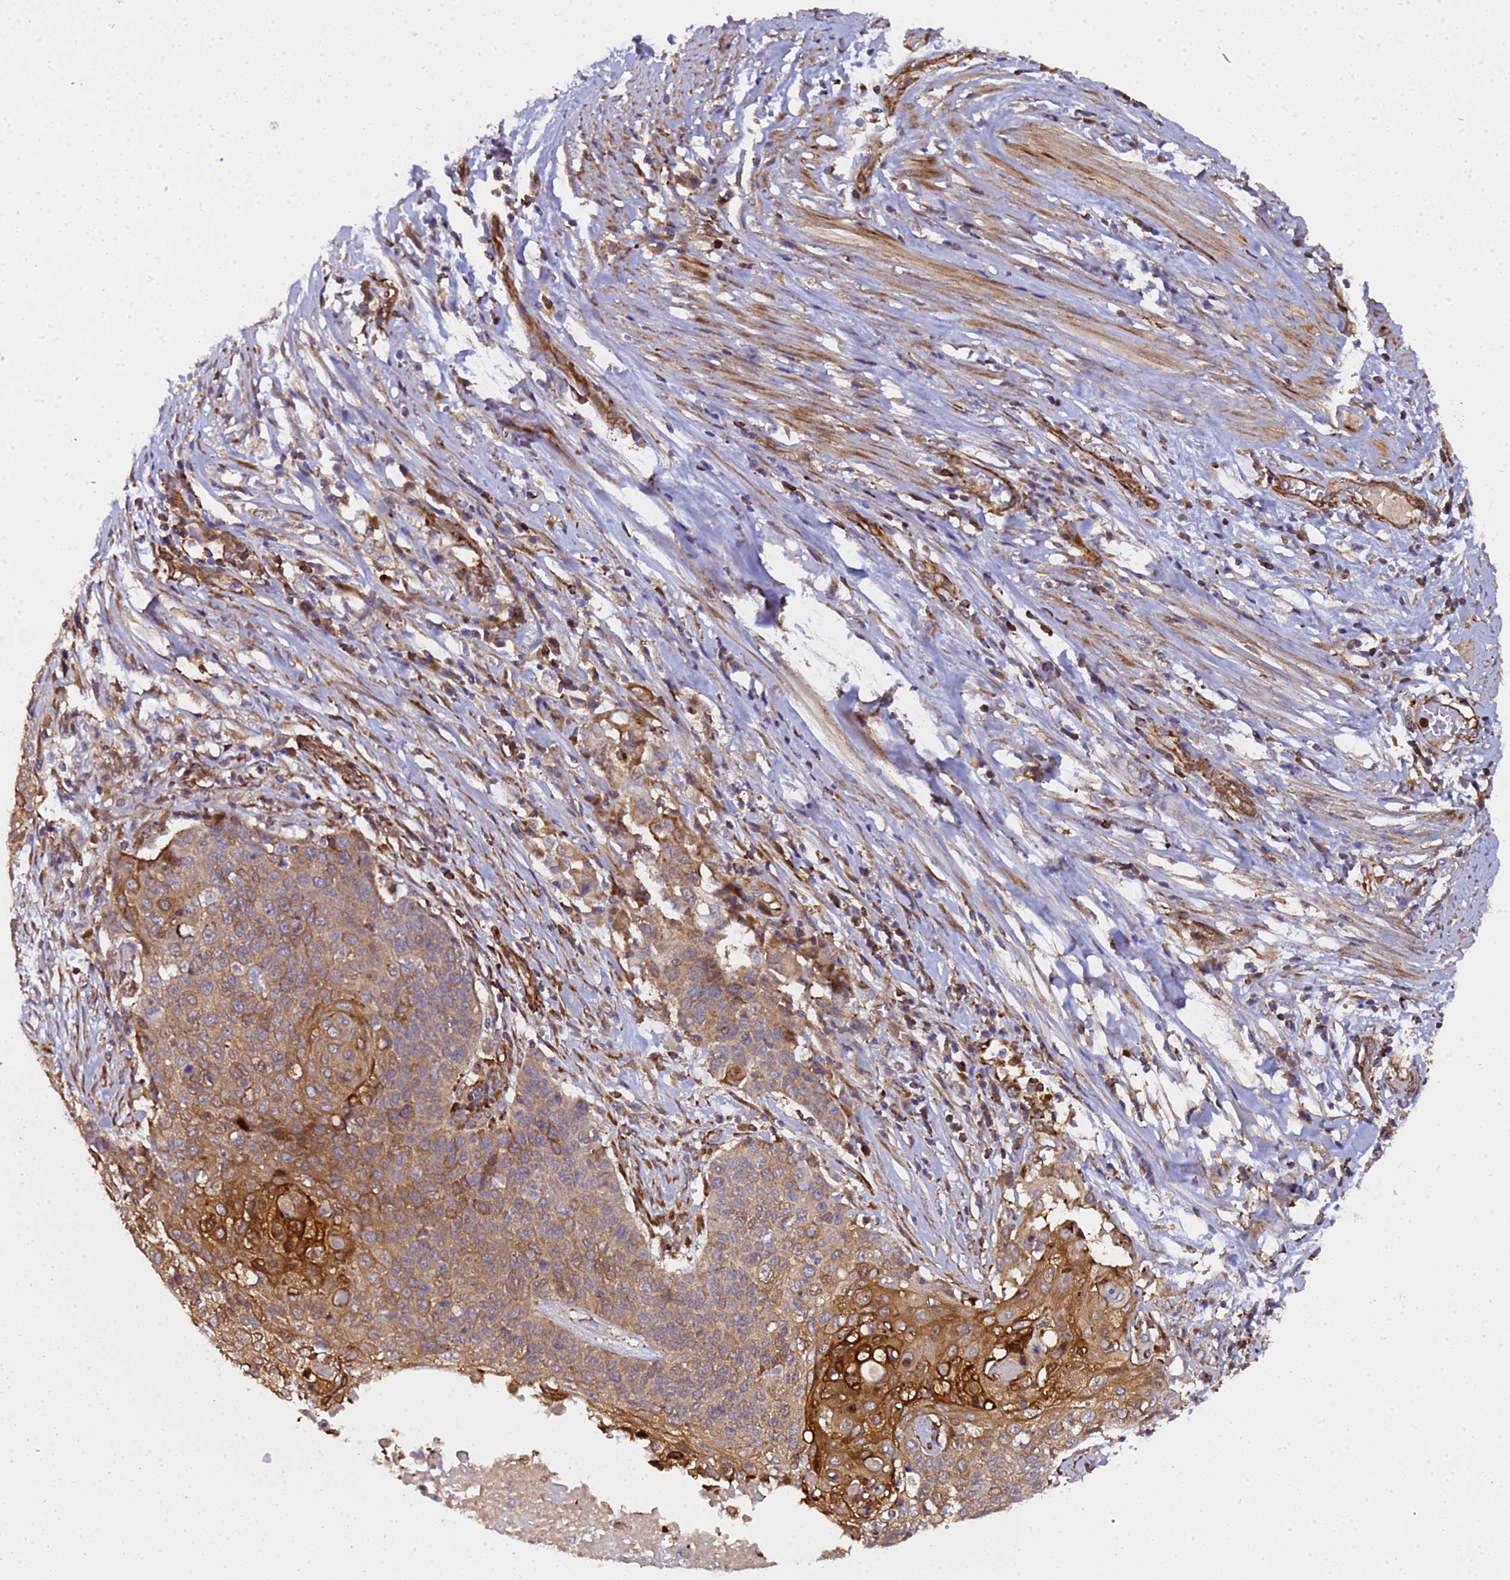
{"staining": {"intensity": "moderate", "quantity": ">75%", "location": "cytoplasmic/membranous"}, "tissue": "cervical cancer", "cell_type": "Tumor cells", "image_type": "cancer", "snomed": [{"axis": "morphology", "description": "Squamous cell carcinoma, NOS"}, {"axis": "topography", "description": "Cervix"}], "caption": "Immunohistochemical staining of human cervical cancer exhibits medium levels of moderate cytoplasmic/membranous protein staining in about >75% of tumor cells. The staining was performed using DAB, with brown indicating positive protein expression. Nuclei are stained blue with hematoxylin.", "gene": "MOCS1", "patient": {"sex": "female", "age": 39}}